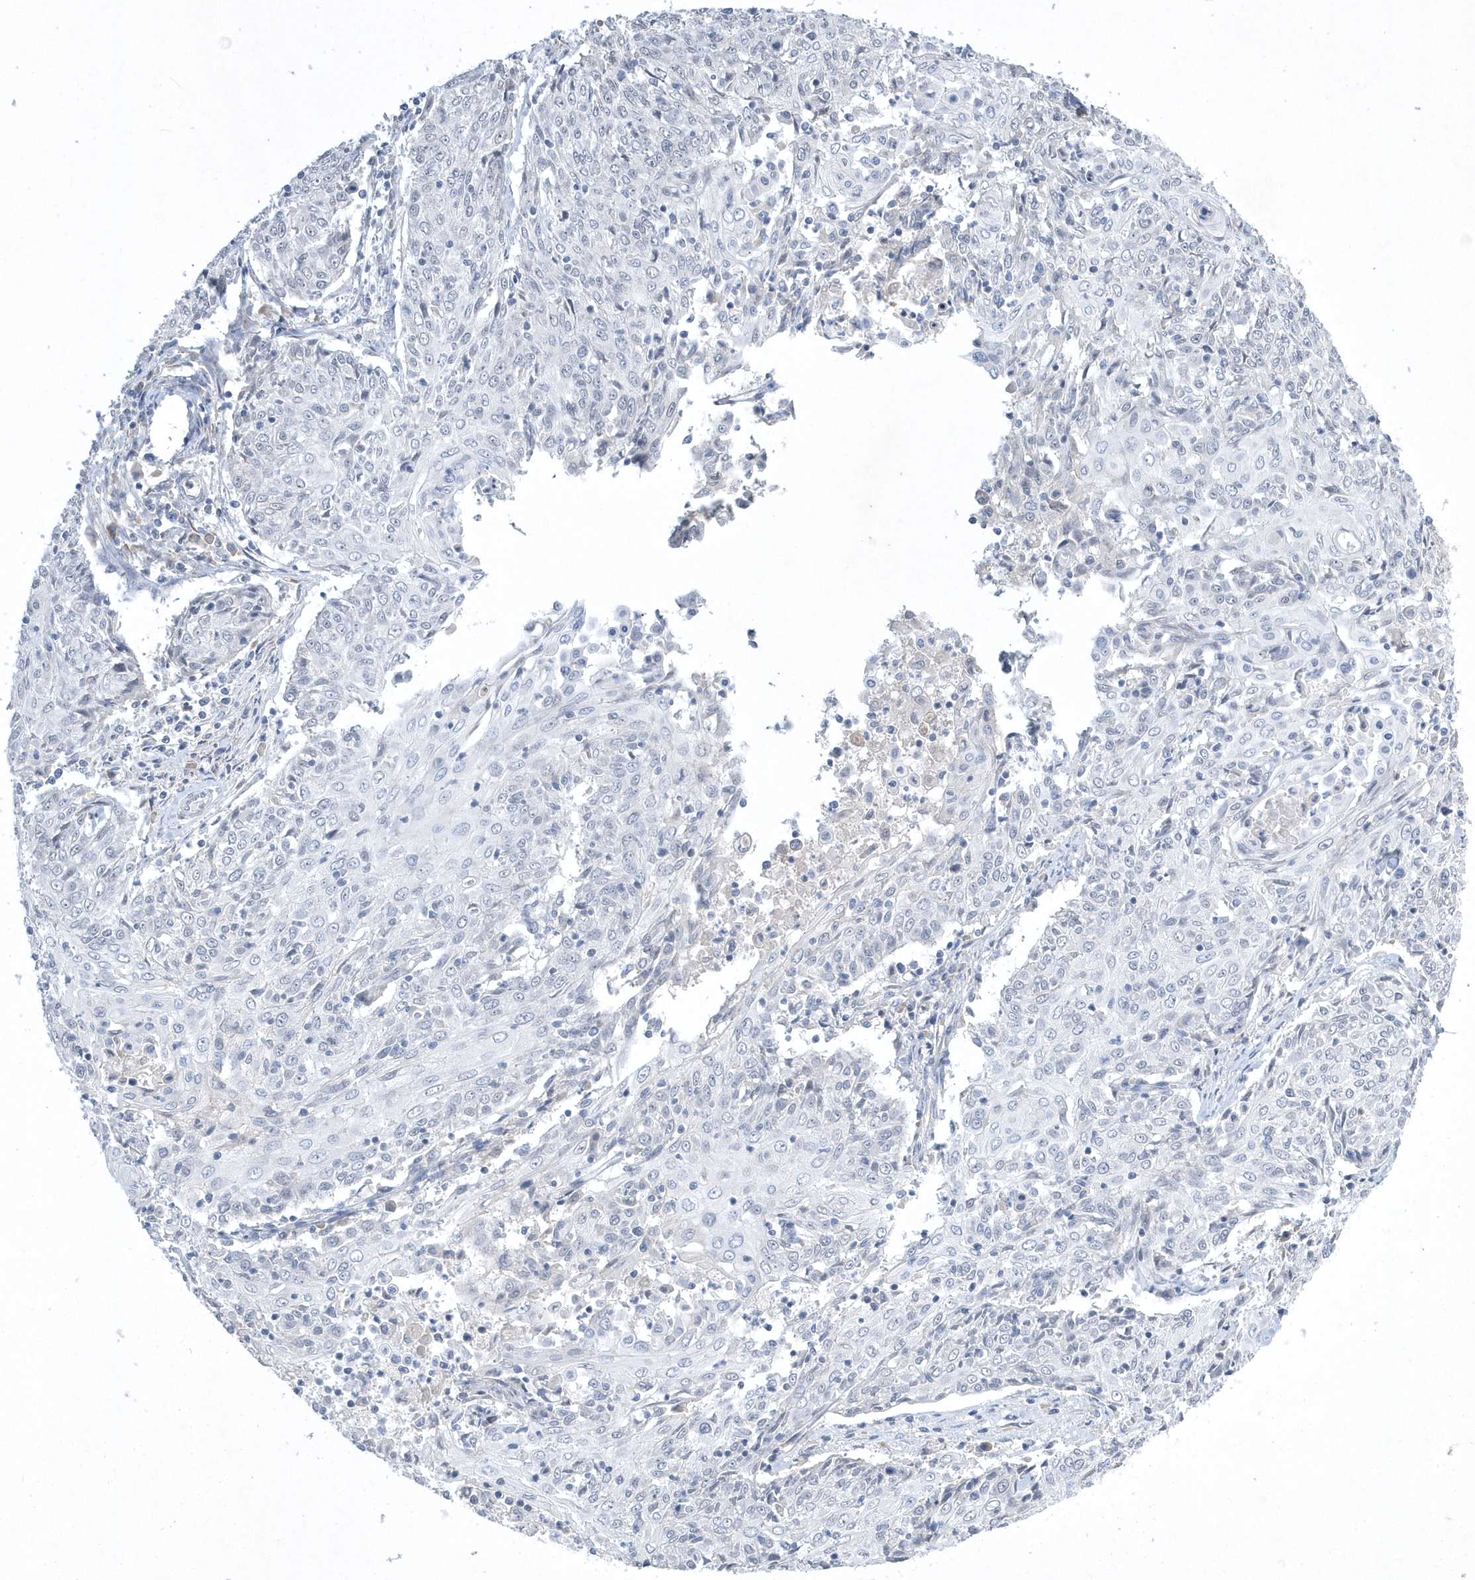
{"staining": {"intensity": "negative", "quantity": "none", "location": "none"}, "tissue": "cervical cancer", "cell_type": "Tumor cells", "image_type": "cancer", "snomed": [{"axis": "morphology", "description": "Squamous cell carcinoma, NOS"}, {"axis": "topography", "description": "Cervix"}], "caption": "IHC histopathology image of human cervical cancer (squamous cell carcinoma) stained for a protein (brown), which reveals no expression in tumor cells. Brightfield microscopy of immunohistochemistry (IHC) stained with DAB (brown) and hematoxylin (blue), captured at high magnification.", "gene": "ZC3H12D", "patient": {"sex": "female", "age": 48}}